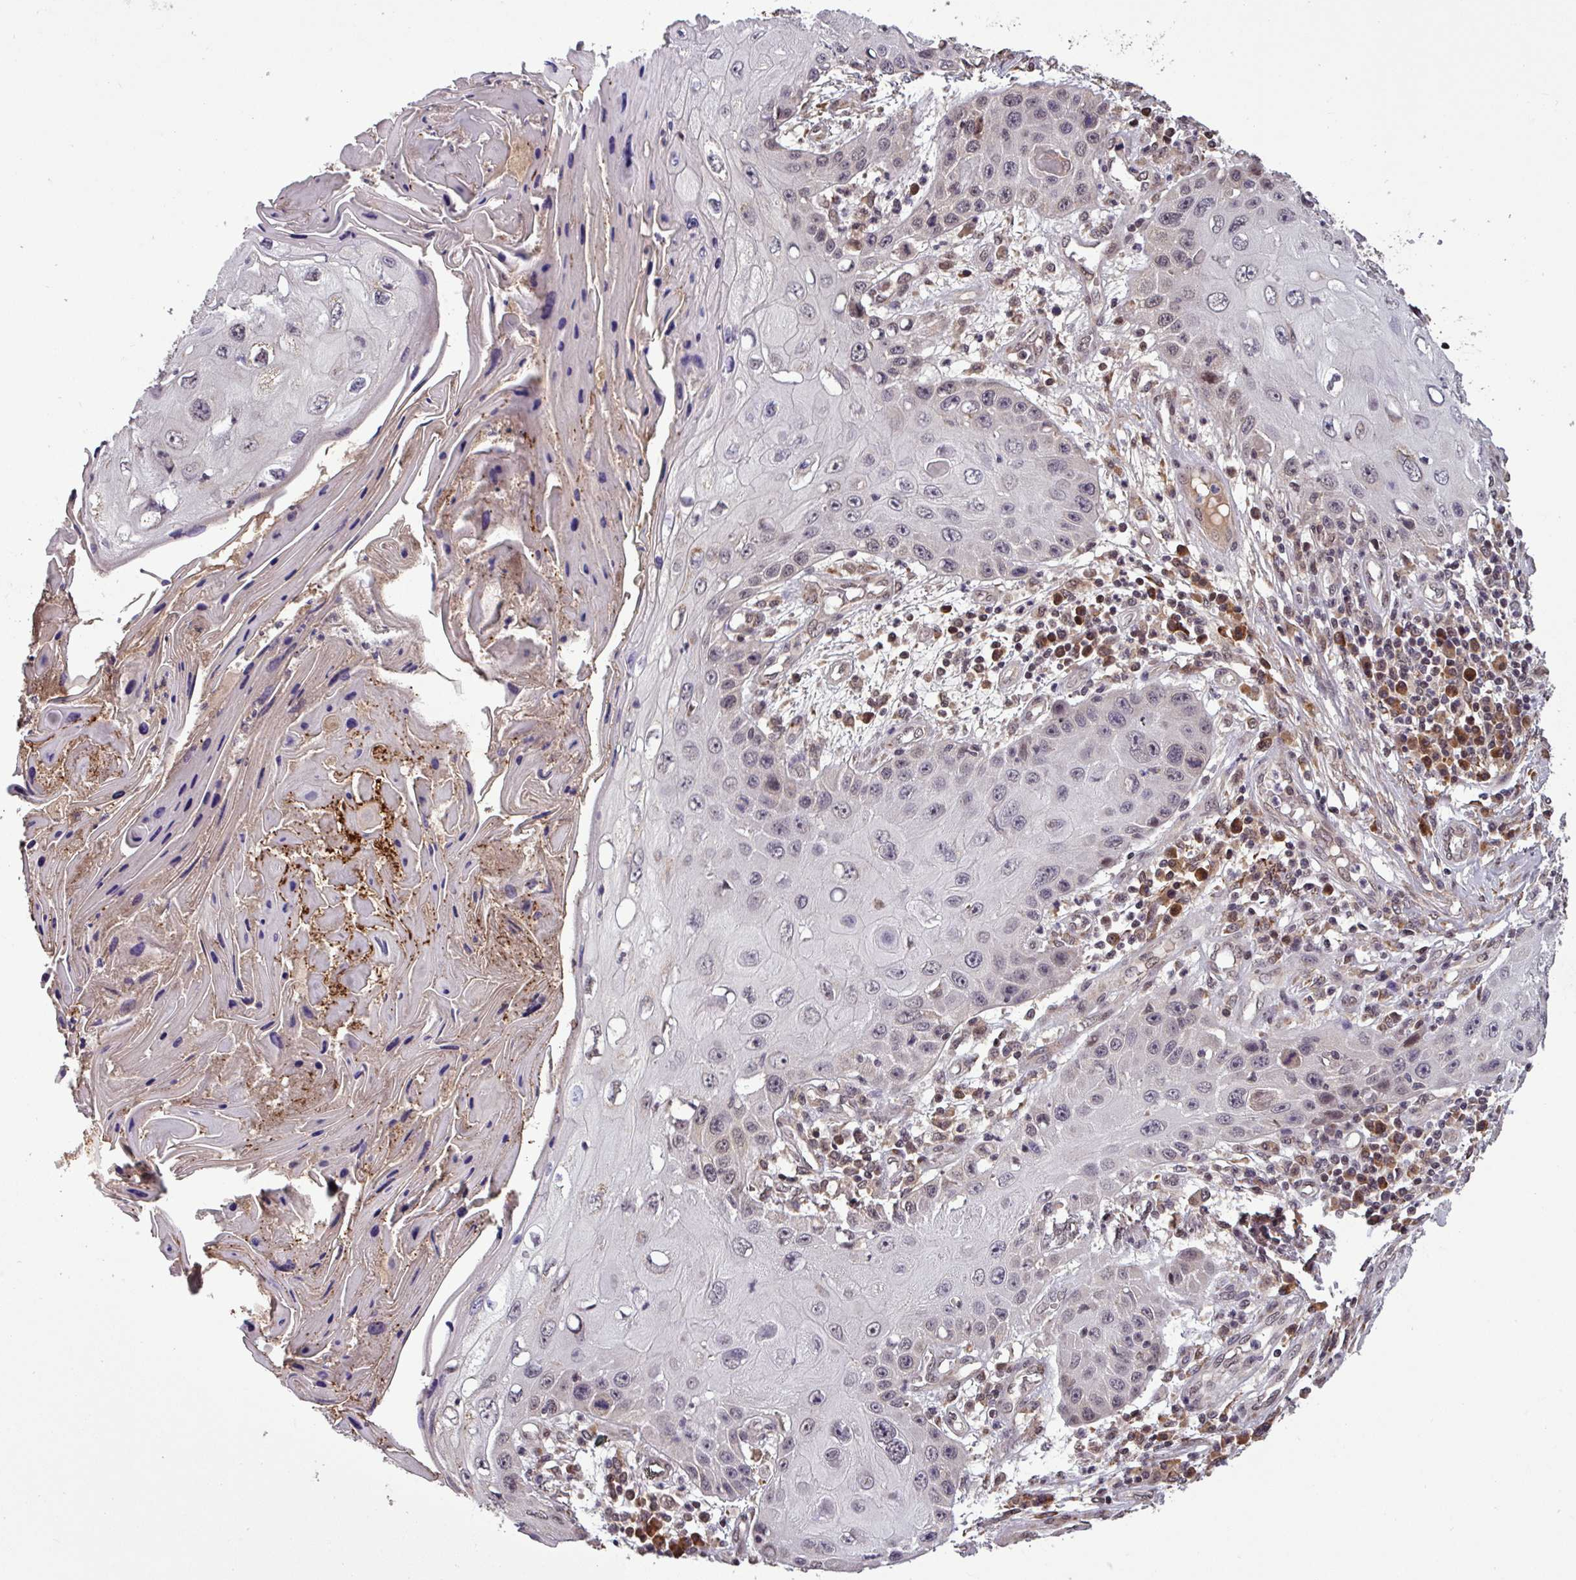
{"staining": {"intensity": "negative", "quantity": "none", "location": "none"}, "tissue": "skin cancer", "cell_type": "Tumor cells", "image_type": "cancer", "snomed": [{"axis": "morphology", "description": "Squamous cell carcinoma, NOS"}, {"axis": "topography", "description": "Skin"}, {"axis": "topography", "description": "Vulva"}], "caption": "Immunohistochemical staining of skin cancer (squamous cell carcinoma) demonstrates no significant positivity in tumor cells. The staining was performed using DAB (3,3'-diaminobenzidine) to visualize the protein expression in brown, while the nuclei were stained in blue with hematoxylin (Magnification: 20x).", "gene": "NOB1", "patient": {"sex": "female", "age": 44}}